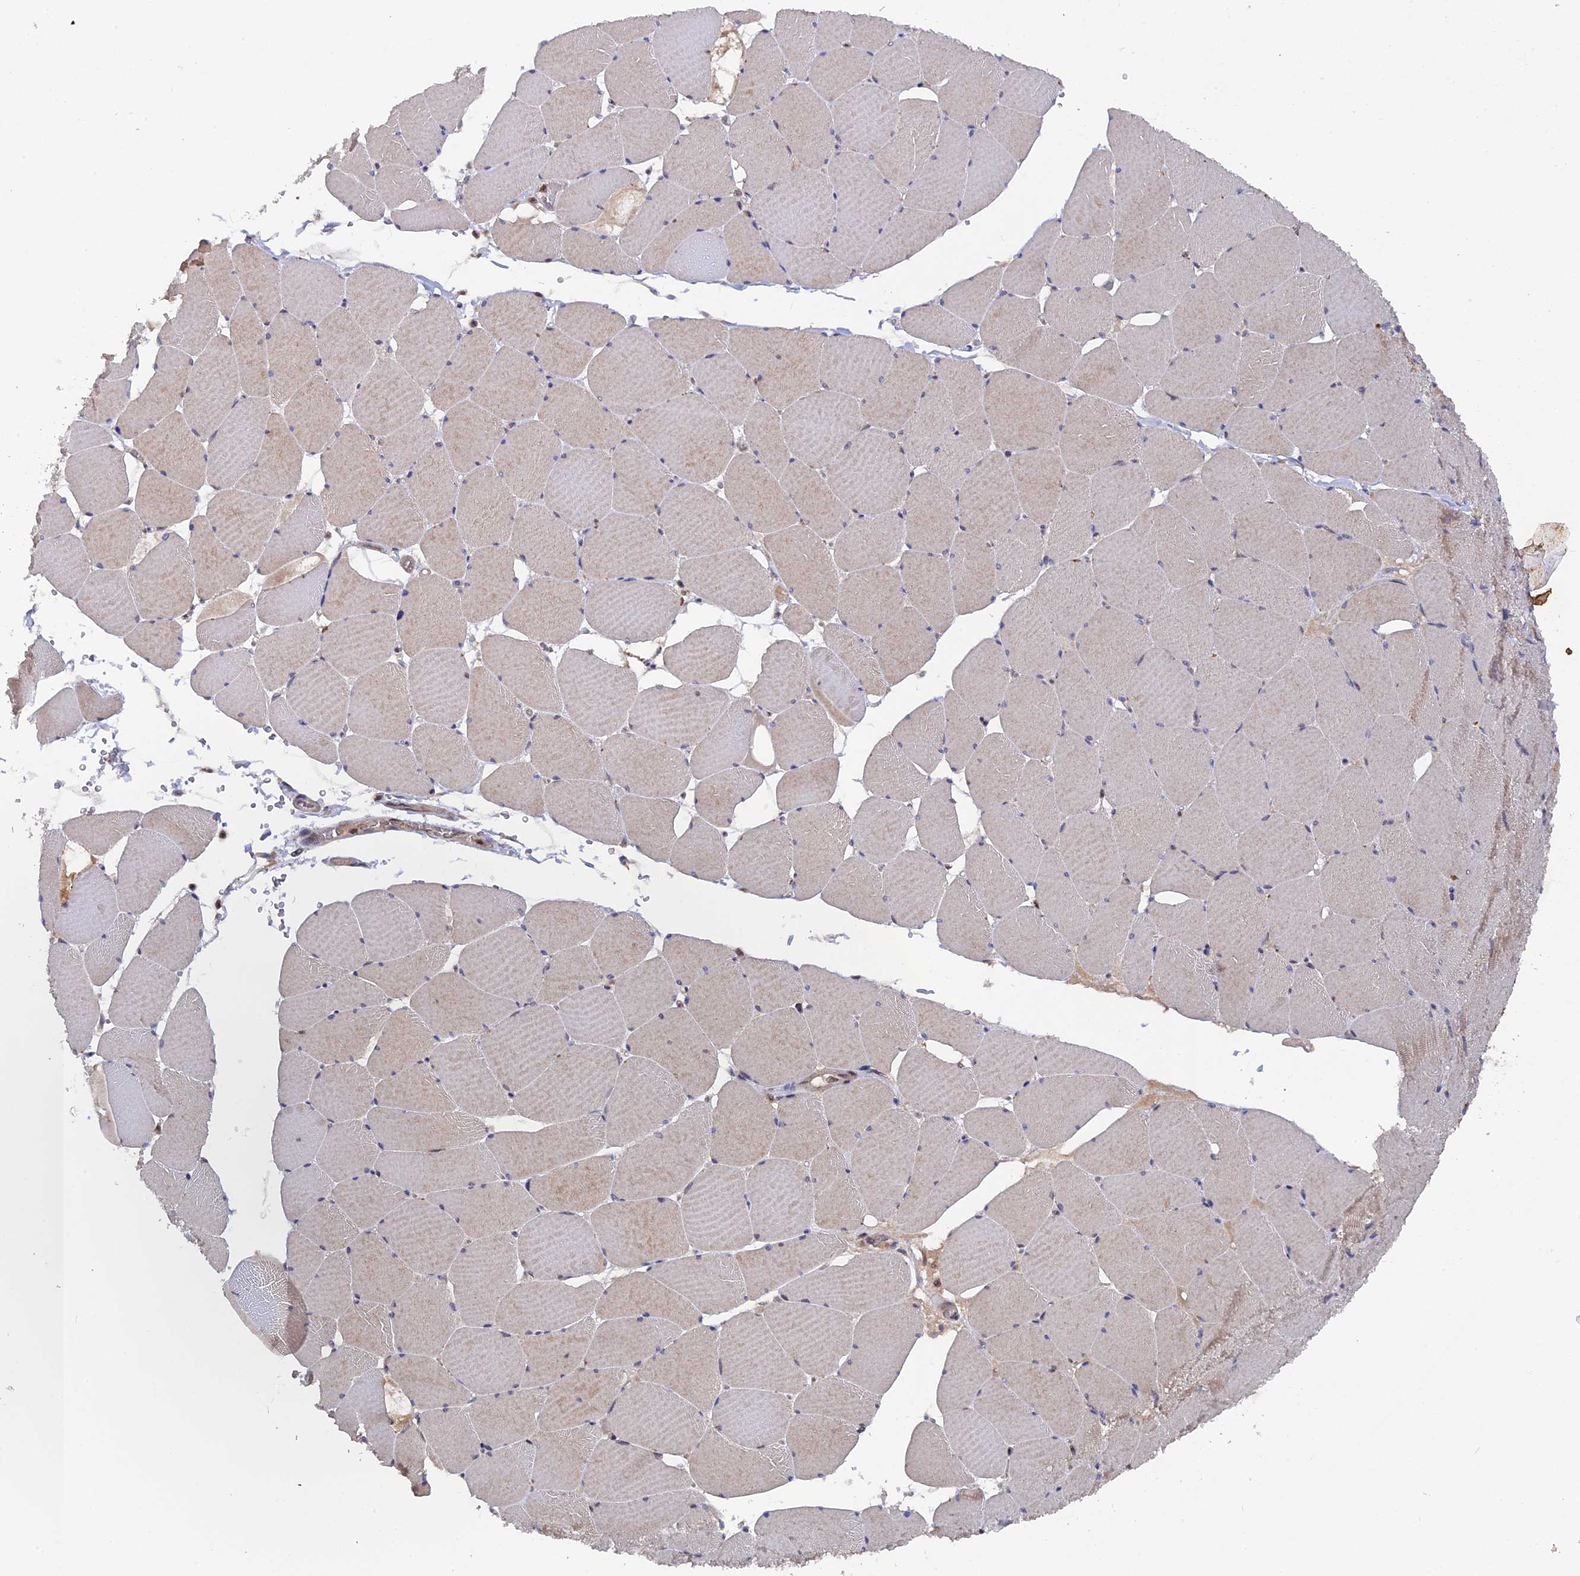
{"staining": {"intensity": "weak", "quantity": "25%-75%", "location": "cytoplasmic/membranous,nuclear"}, "tissue": "skeletal muscle", "cell_type": "Myocytes", "image_type": "normal", "snomed": [{"axis": "morphology", "description": "Normal tissue, NOS"}, {"axis": "topography", "description": "Skeletal muscle"}, {"axis": "topography", "description": "Head-Neck"}], "caption": "Weak cytoplasmic/membranous,nuclear staining is appreciated in about 25%-75% of myocytes in normal skeletal muscle.", "gene": "TMC5", "patient": {"sex": "male", "age": 66}}